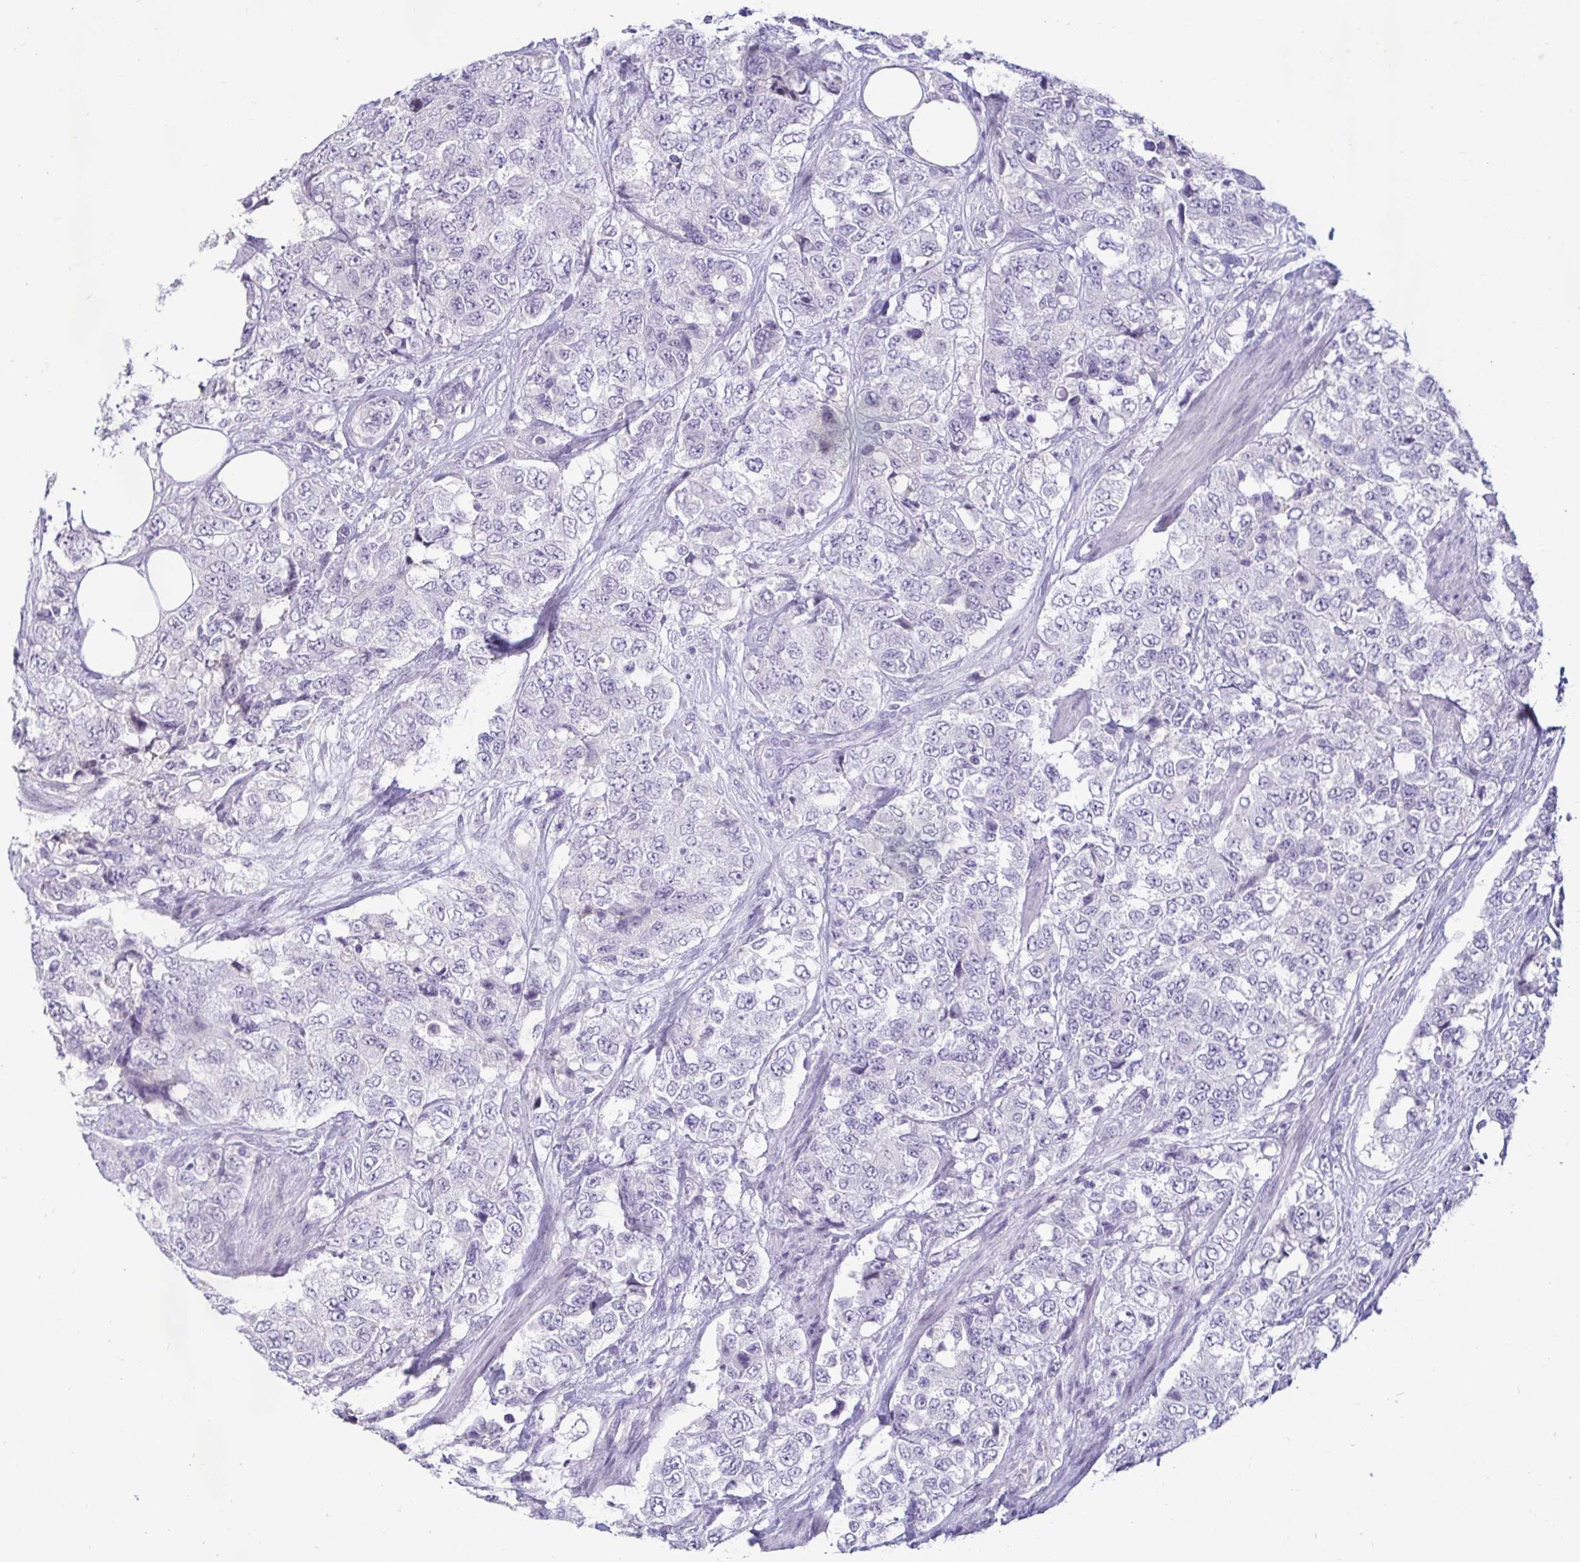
{"staining": {"intensity": "negative", "quantity": "none", "location": "none"}, "tissue": "urothelial cancer", "cell_type": "Tumor cells", "image_type": "cancer", "snomed": [{"axis": "morphology", "description": "Urothelial carcinoma, High grade"}, {"axis": "topography", "description": "Urinary bladder"}], "caption": "High power microscopy histopathology image of an IHC image of urothelial cancer, revealing no significant positivity in tumor cells.", "gene": "CR2", "patient": {"sex": "female", "age": 78}}